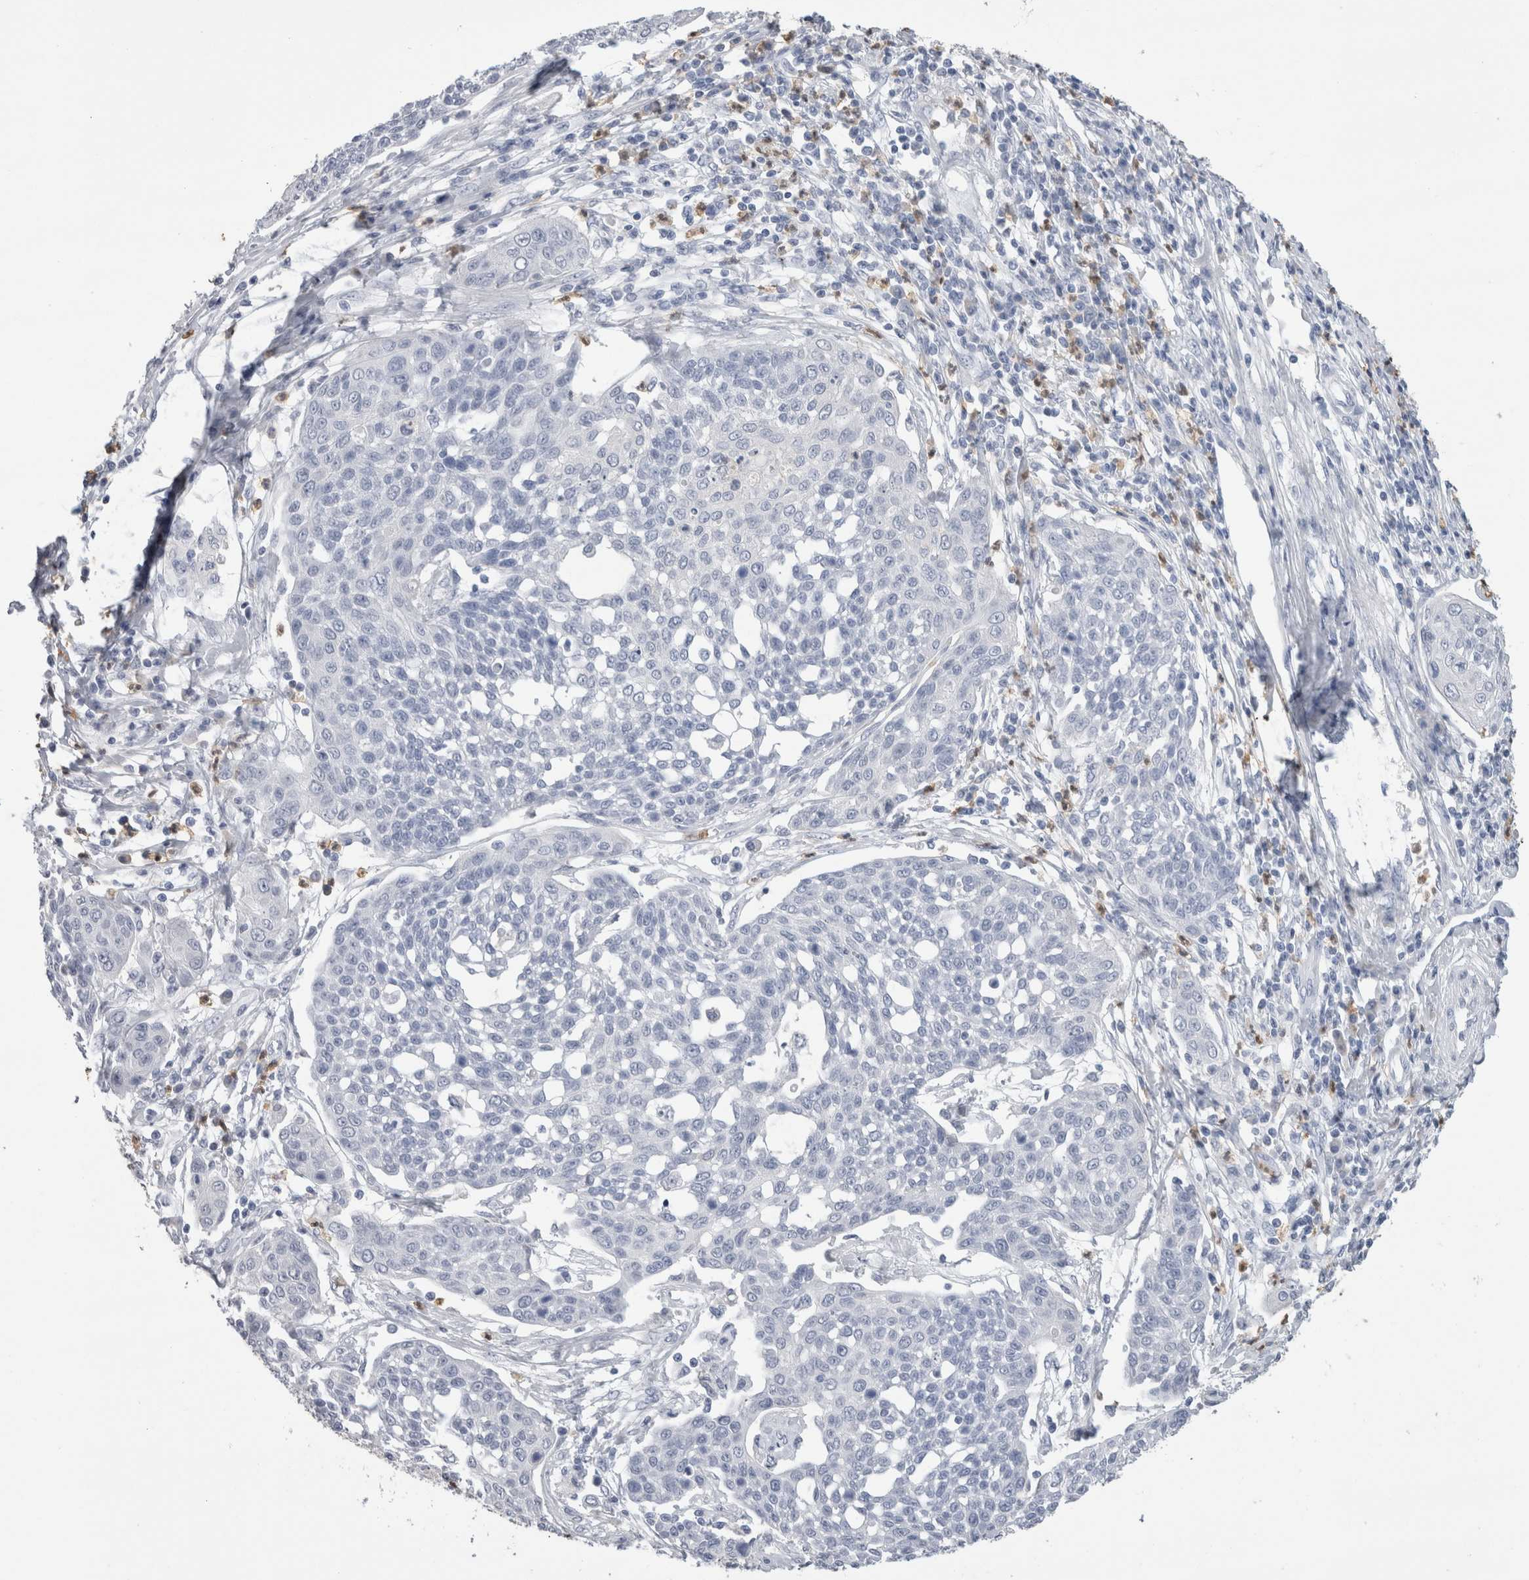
{"staining": {"intensity": "negative", "quantity": "none", "location": "none"}, "tissue": "cervical cancer", "cell_type": "Tumor cells", "image_type": "cancer", "snomed": [{"axis": "morphology", "description": "Squamous cell carcinoma, NOS"}, {"axis": "topography", "description": "Cervix"}], "caption": "The micrograph reveals no significant positivity in tumor cells of squamous cell carcinoma (cervical). (DAB (3,3'-diaminobenzidine) immunohistochemistry visualized using brightfield microscopy, high magnification).", "gene": "S100A12", "patient": {"sex": "female", "age": 34}}